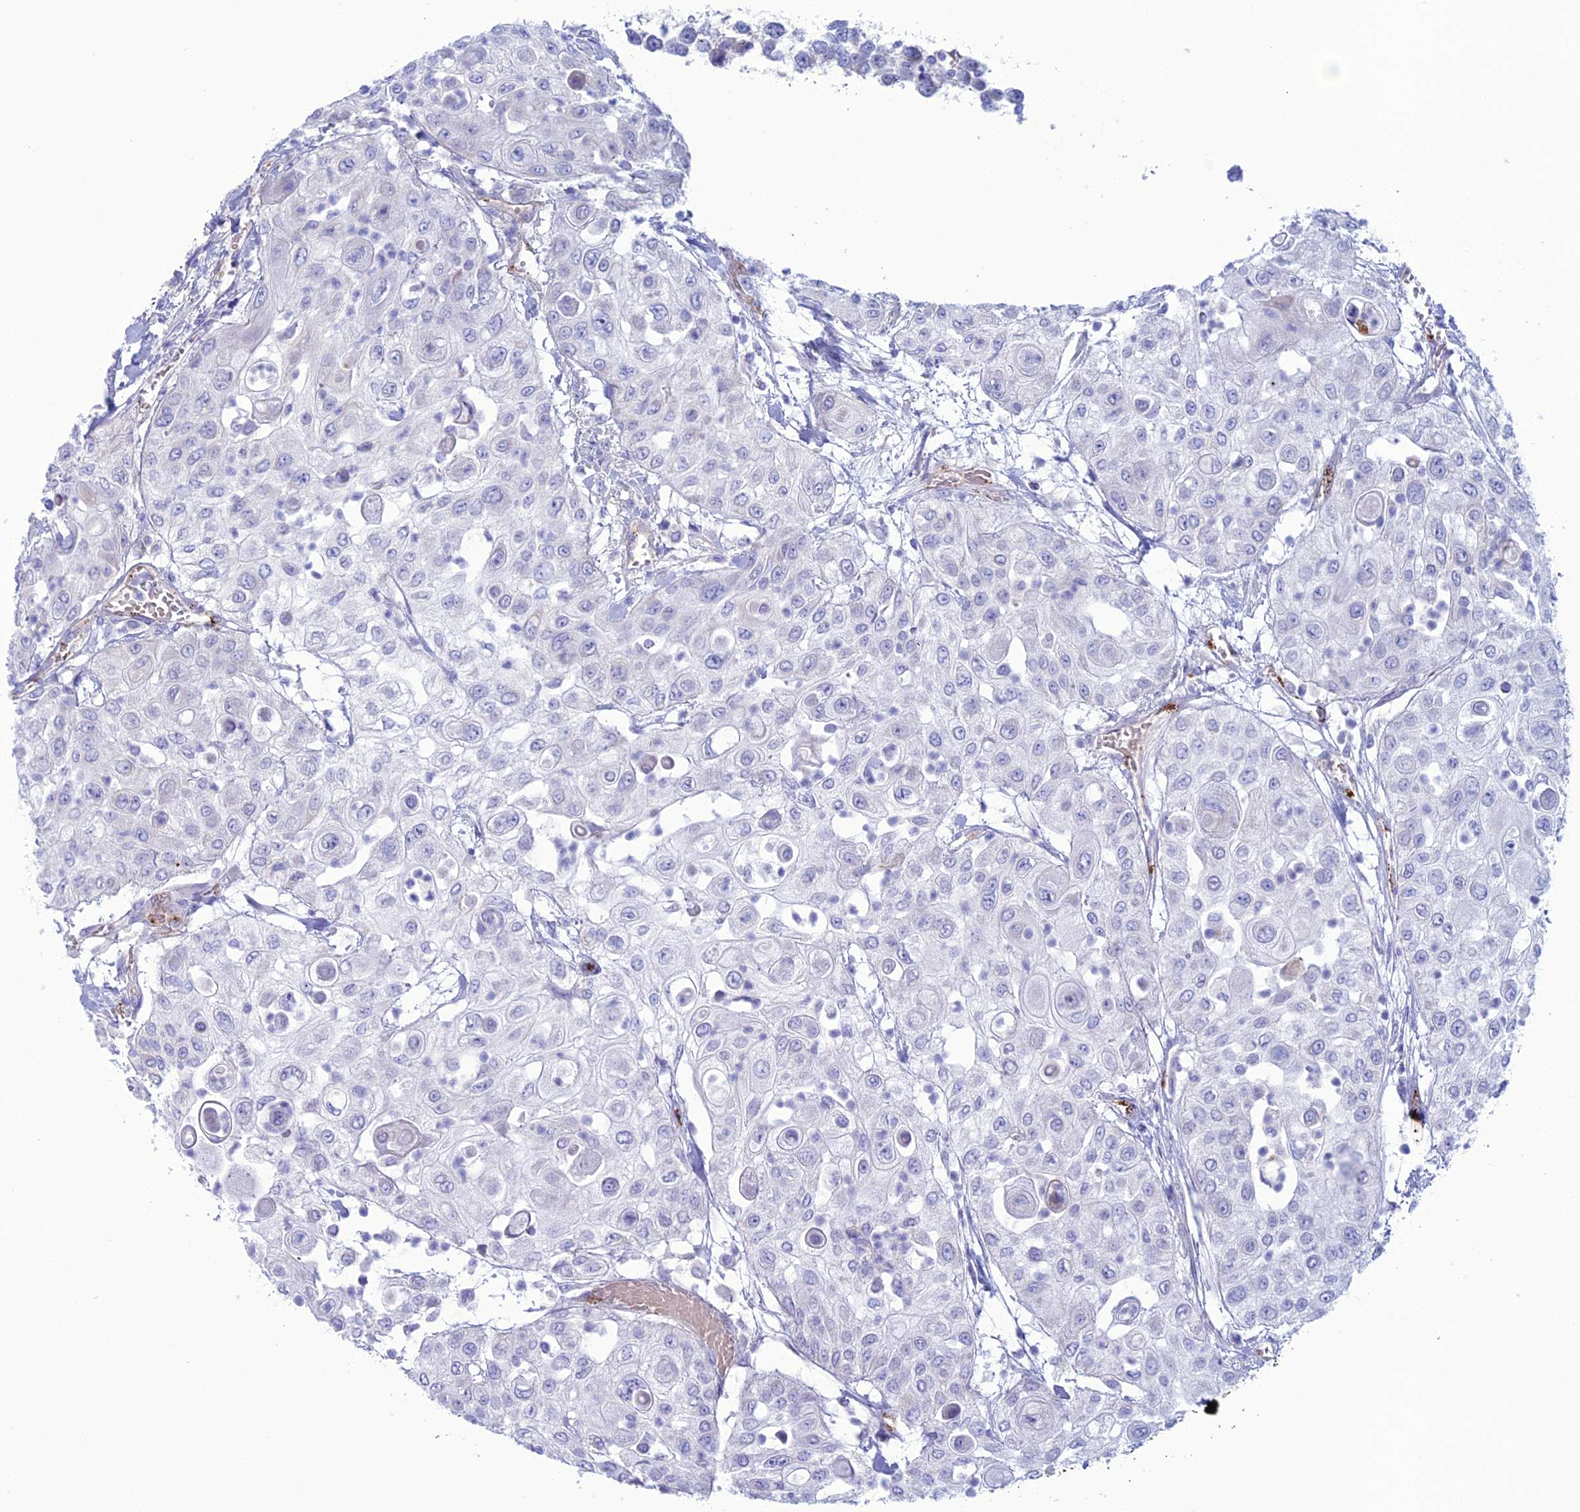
{"staining": {"intensity": "negative", "quantity": "none", "location": "none"}, "tissue": "urothelial cancer", "cell_type": "Tumor cells", "image_type": "cancer", "snomed": [{"axis": "morphology", "description": "Urothelial carcinoma, High grade"}, {"axis": "topography", "description": "Urinary bladder"}], "caption": "This is a photomicrograph of immunohistochemistry (IHC) staining of high-grade urothelial carcinoma, which shows no positivity in tumor cells. (Brightfield microscopy of DAB (3,3'-diaminobenzidine) immunohistochemistry (IHC) at high magnification).", "gene": "CDC42EP5", "patient": {"sex": "female", "age": 79}}